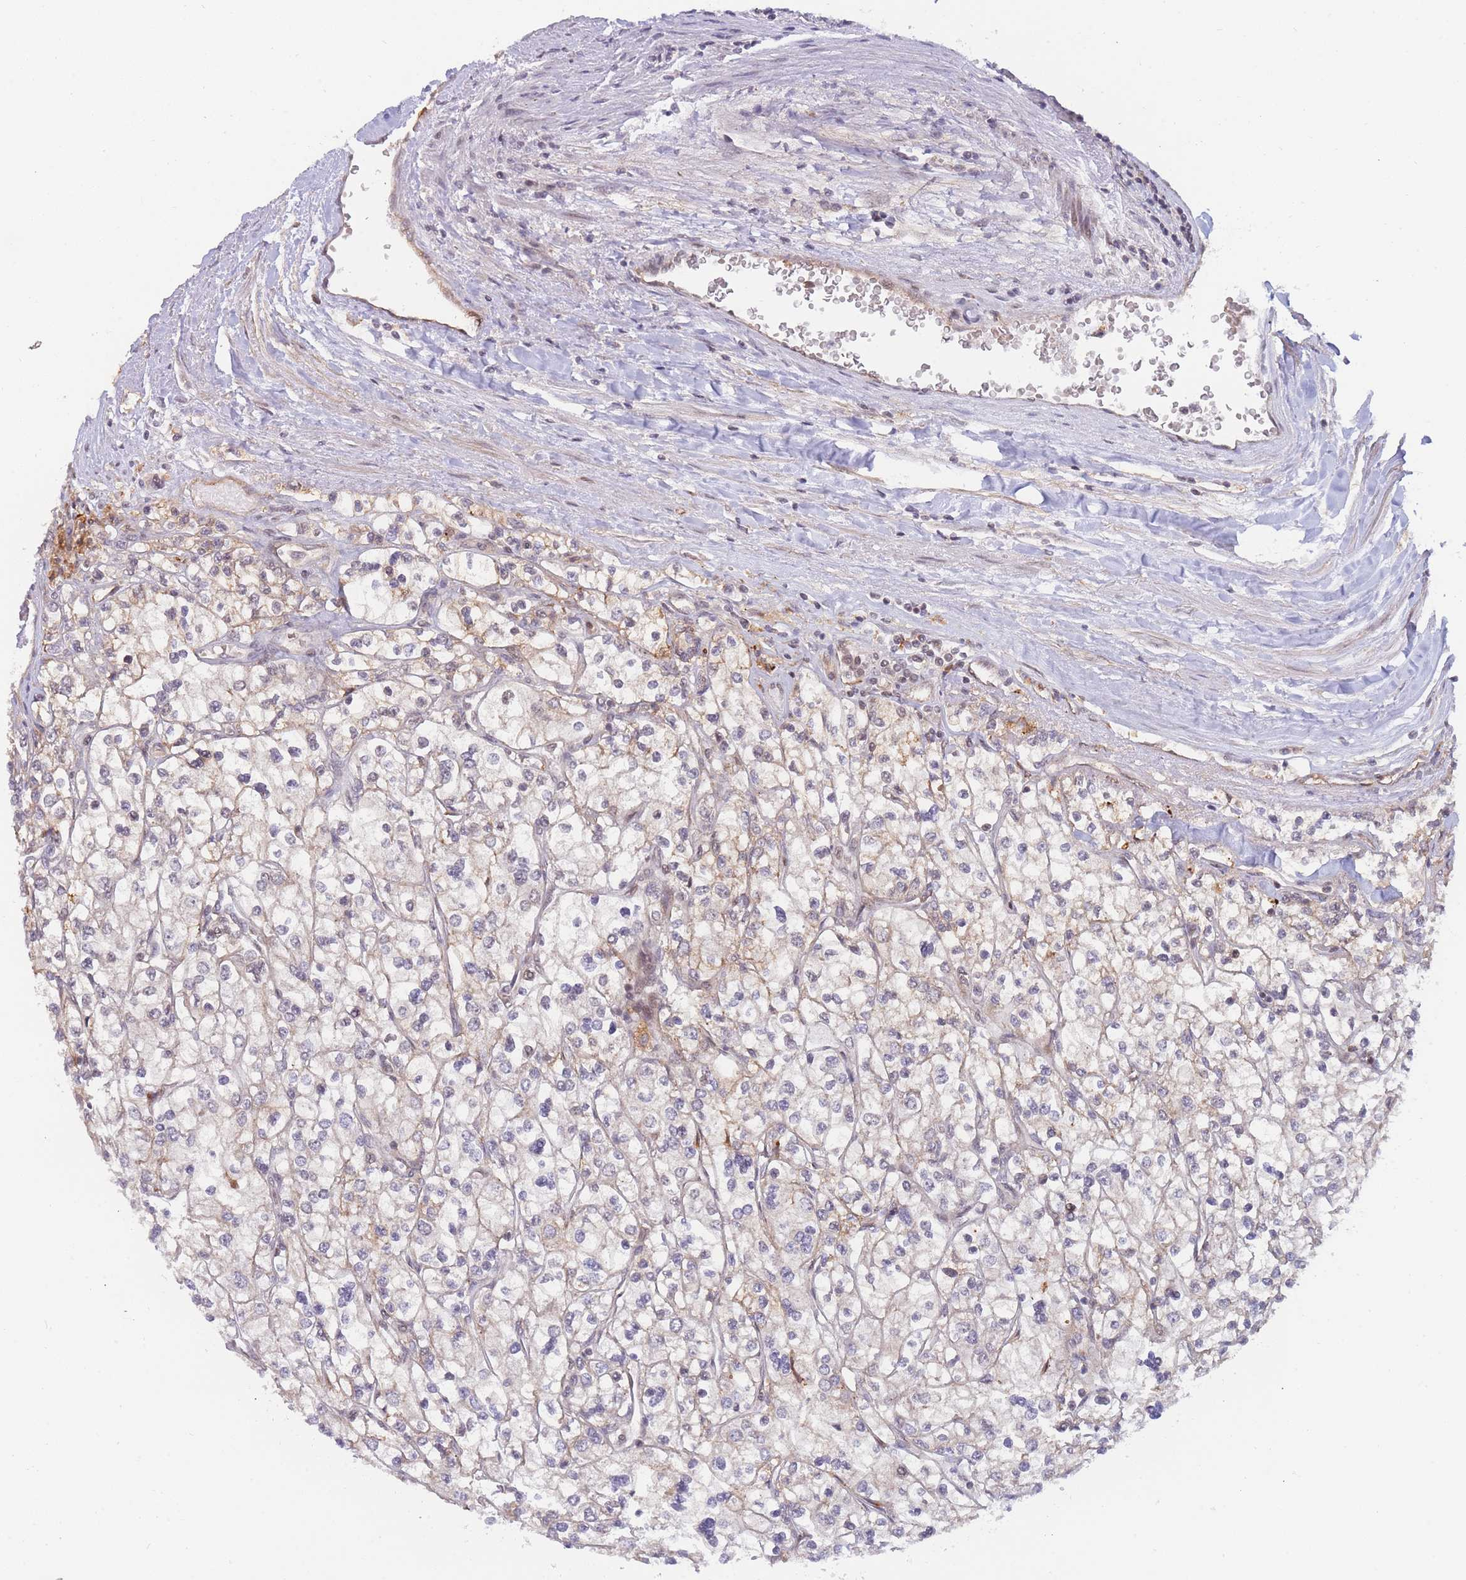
{"staining": {"intensity": "weak", "quantity": "25%-75%", "location": "nuclear"}, "tissue": "renal cancer", "cell_type": "Tumor cells", "image_type": "cancer", "snomed": [{"axis": "morphology", "description": "Adenocarcinoma, NOS"}, {"axis": "topography", "description": "Kidney"}], "caption": "This photomicrograph exhibits renal cancer stained with immunohistochemistry (IHC) to label a protein in brown. The nuclear of tumor cells show weak positivity for the protein. Nuclei are counter-stained blue.", "gene": "BOD1L1", "patient": {"sex": "male", "age": 80}}